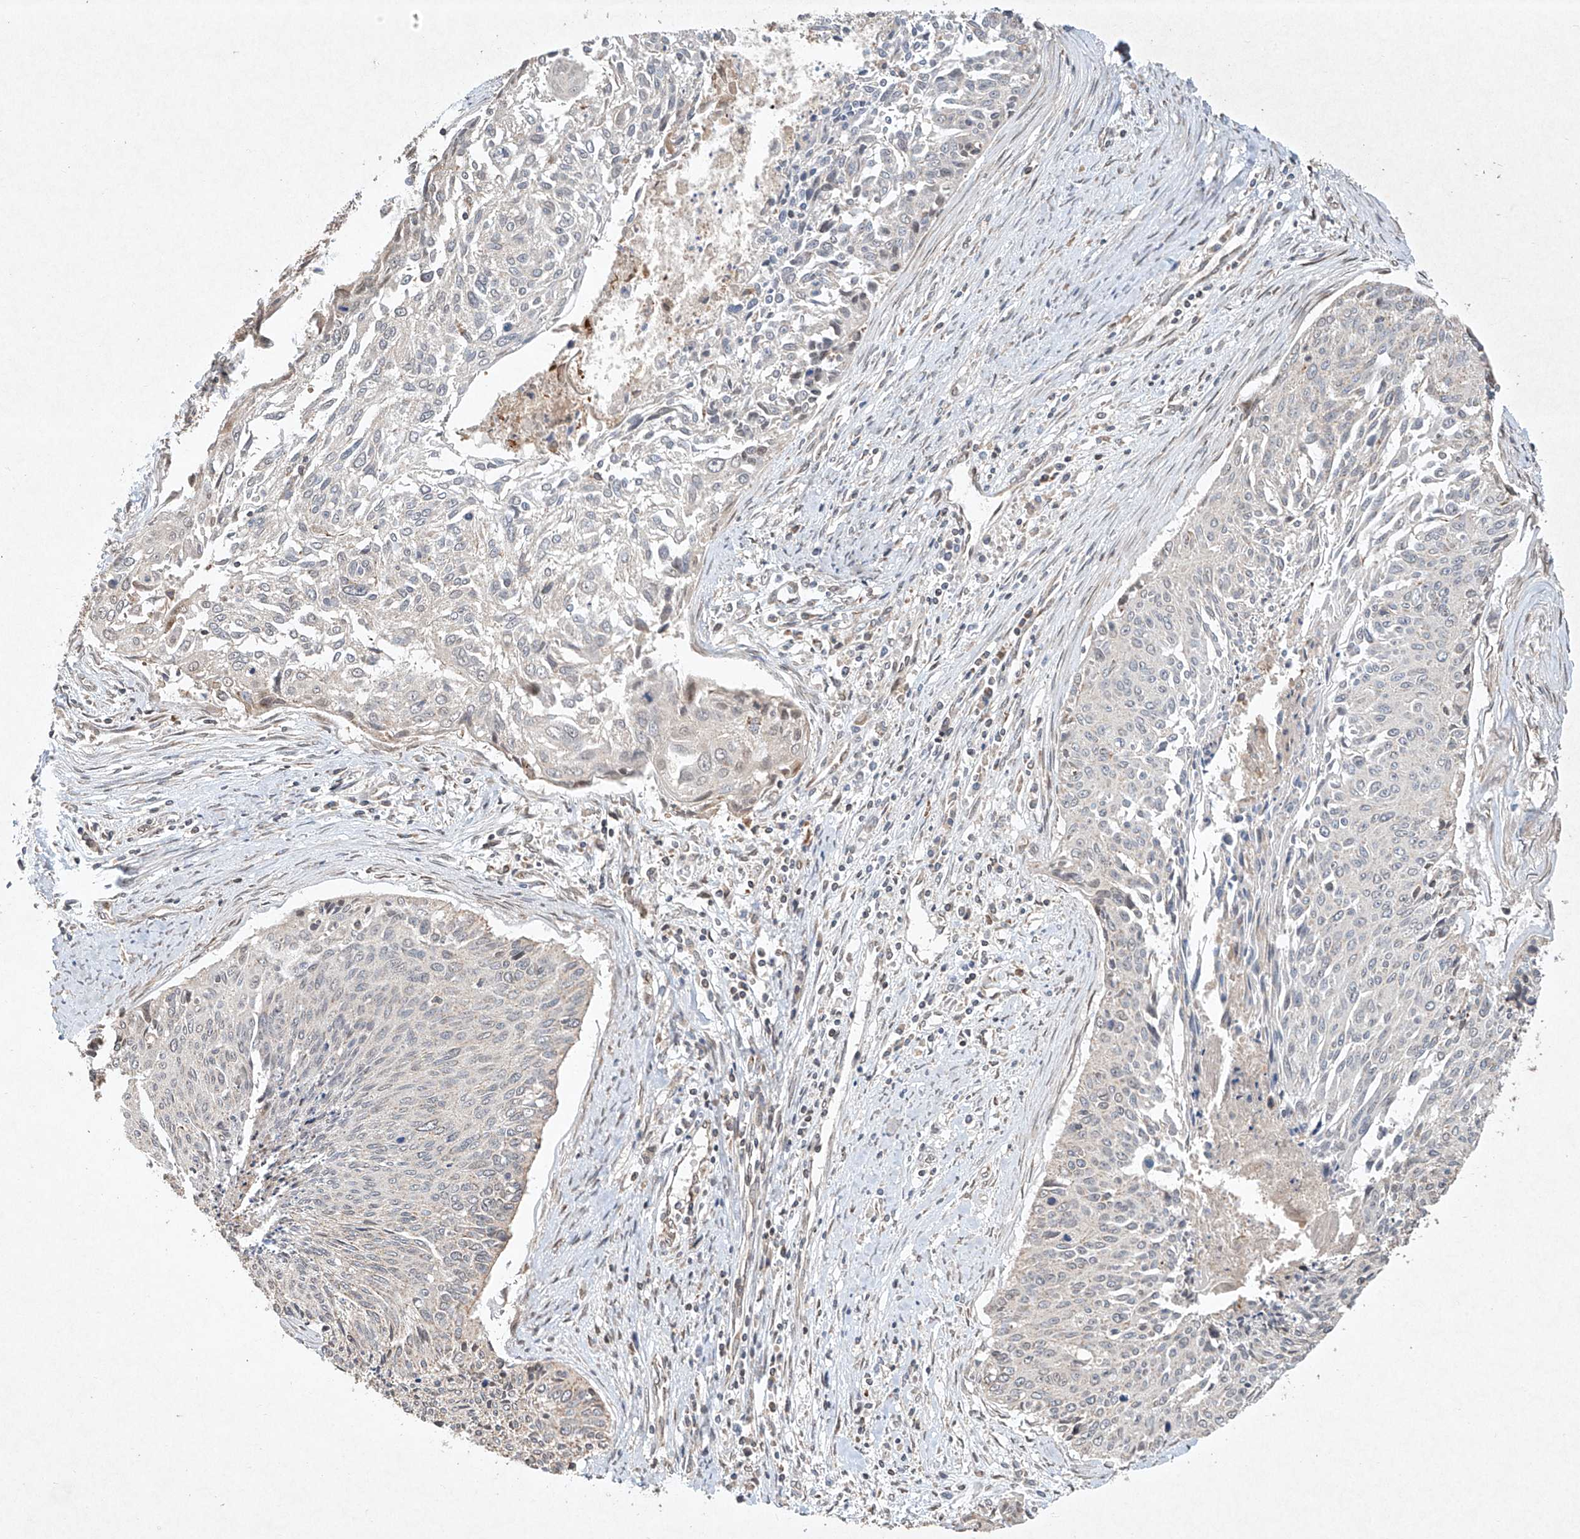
{"staining": {"intensity": "negative", "quantity": "none", "location": "none"}, "tissue": "cervical cancer", "cell_type": "Tumor cells", "image_type": "cancer", "snomed": [{"axis": "morphology", "description": "Squamous cell carcinoma, NOS"}, {"axis": "topography", "description": "Cervix"}], "caption": "Tumor cells show no significant expression in cervical squamous cell carcinoma. (Brightfield microscopy of DAB immunohistochemistry (IHC) at high magnification).", "gene": "SEMA3B", "patient": {"sex": "female", "age": 55}}